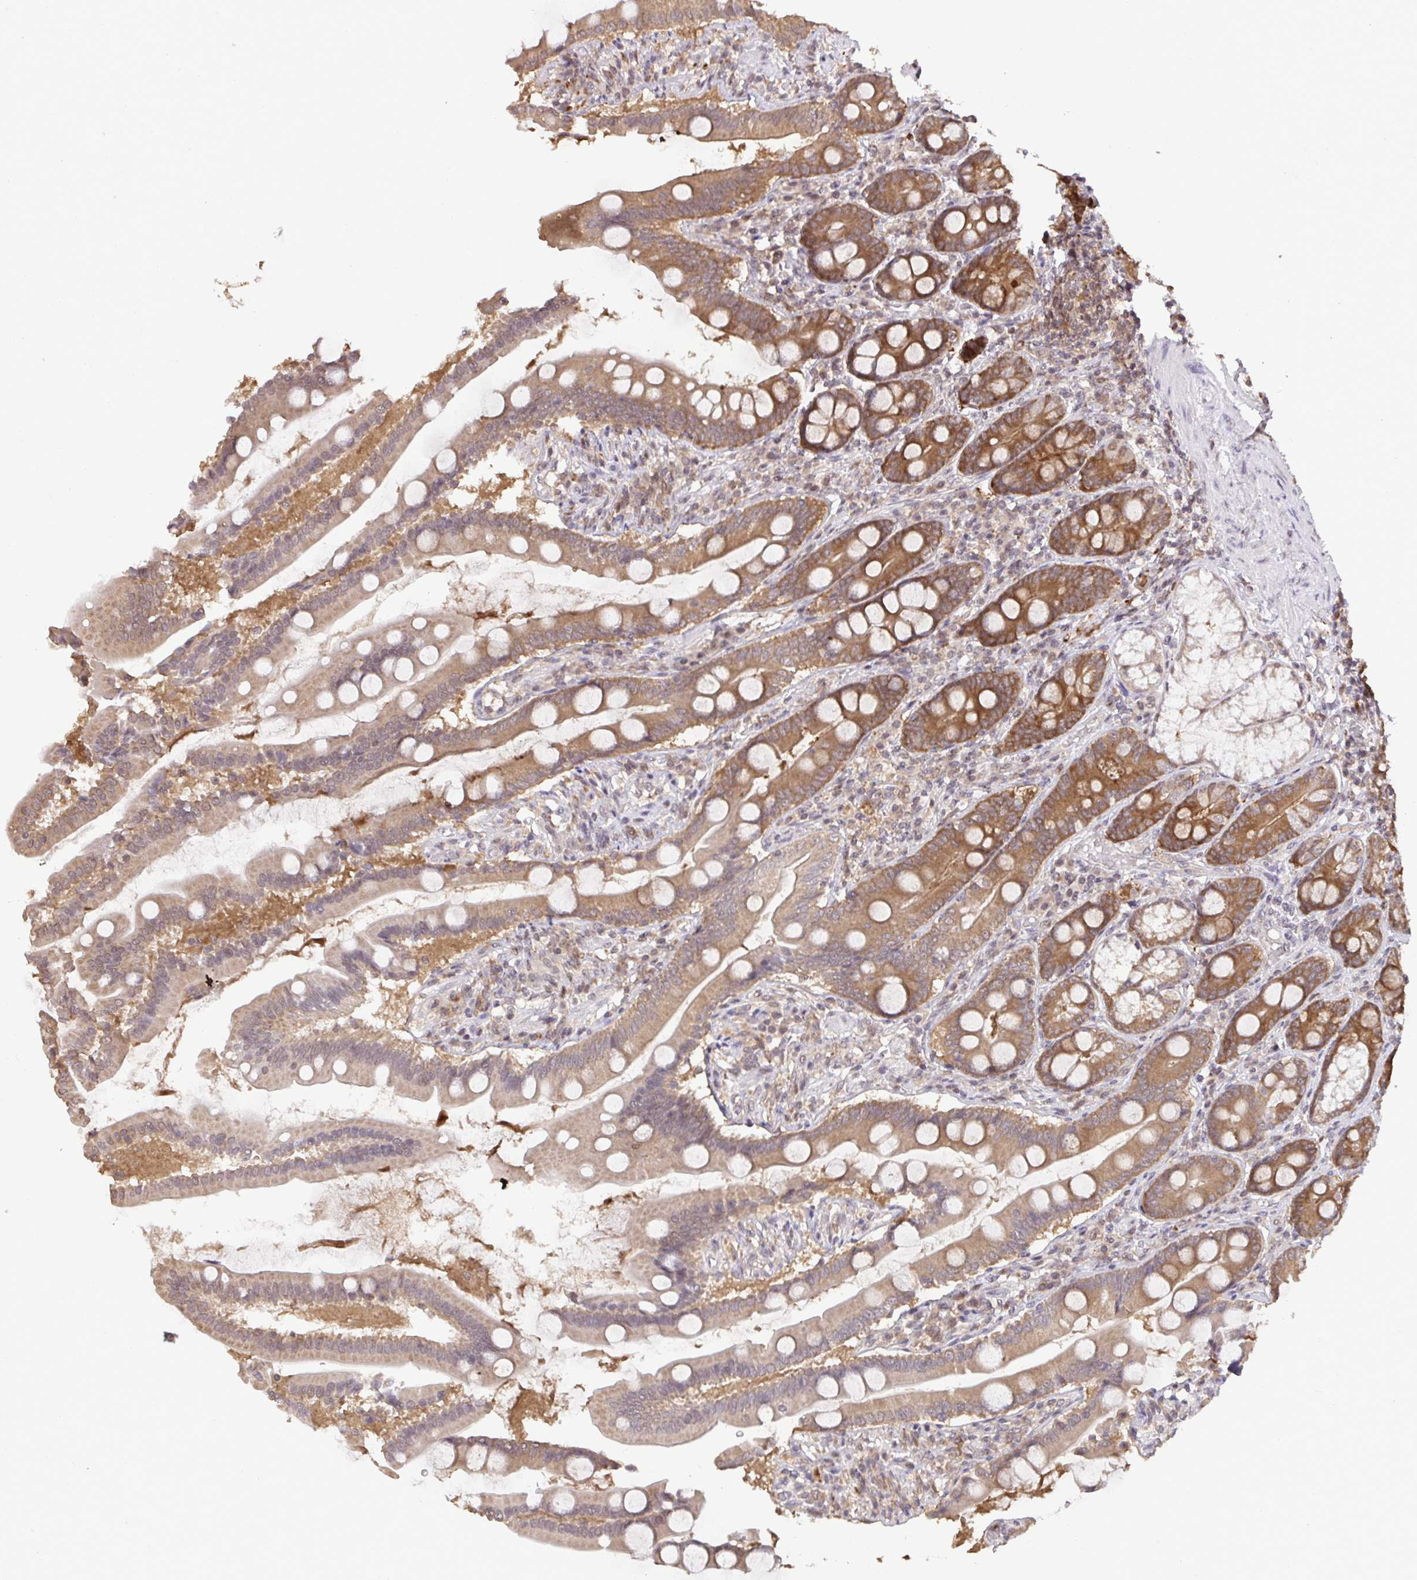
{"staining": {"intensity": "moderate", "quantity": ">75%", "location": "cytoplasmic/membranous"}, "tissue": "duodenum", "cell_type": "Glandular cells", "image_type": "normal", "snomed": [{"axis": "morphology", "description": "Normal tissue, NOS"}, {"axis": "topography", "description": "Duodenum"}], "caption": "DAB immunohistochemical staining of unremarkable duodenum demonstrates moderate cytoplasmic/membranous protein expression in about >75% of glandular cells.", "gene": "C12orf57", "patient": {"sex": "female", "age": 67}}